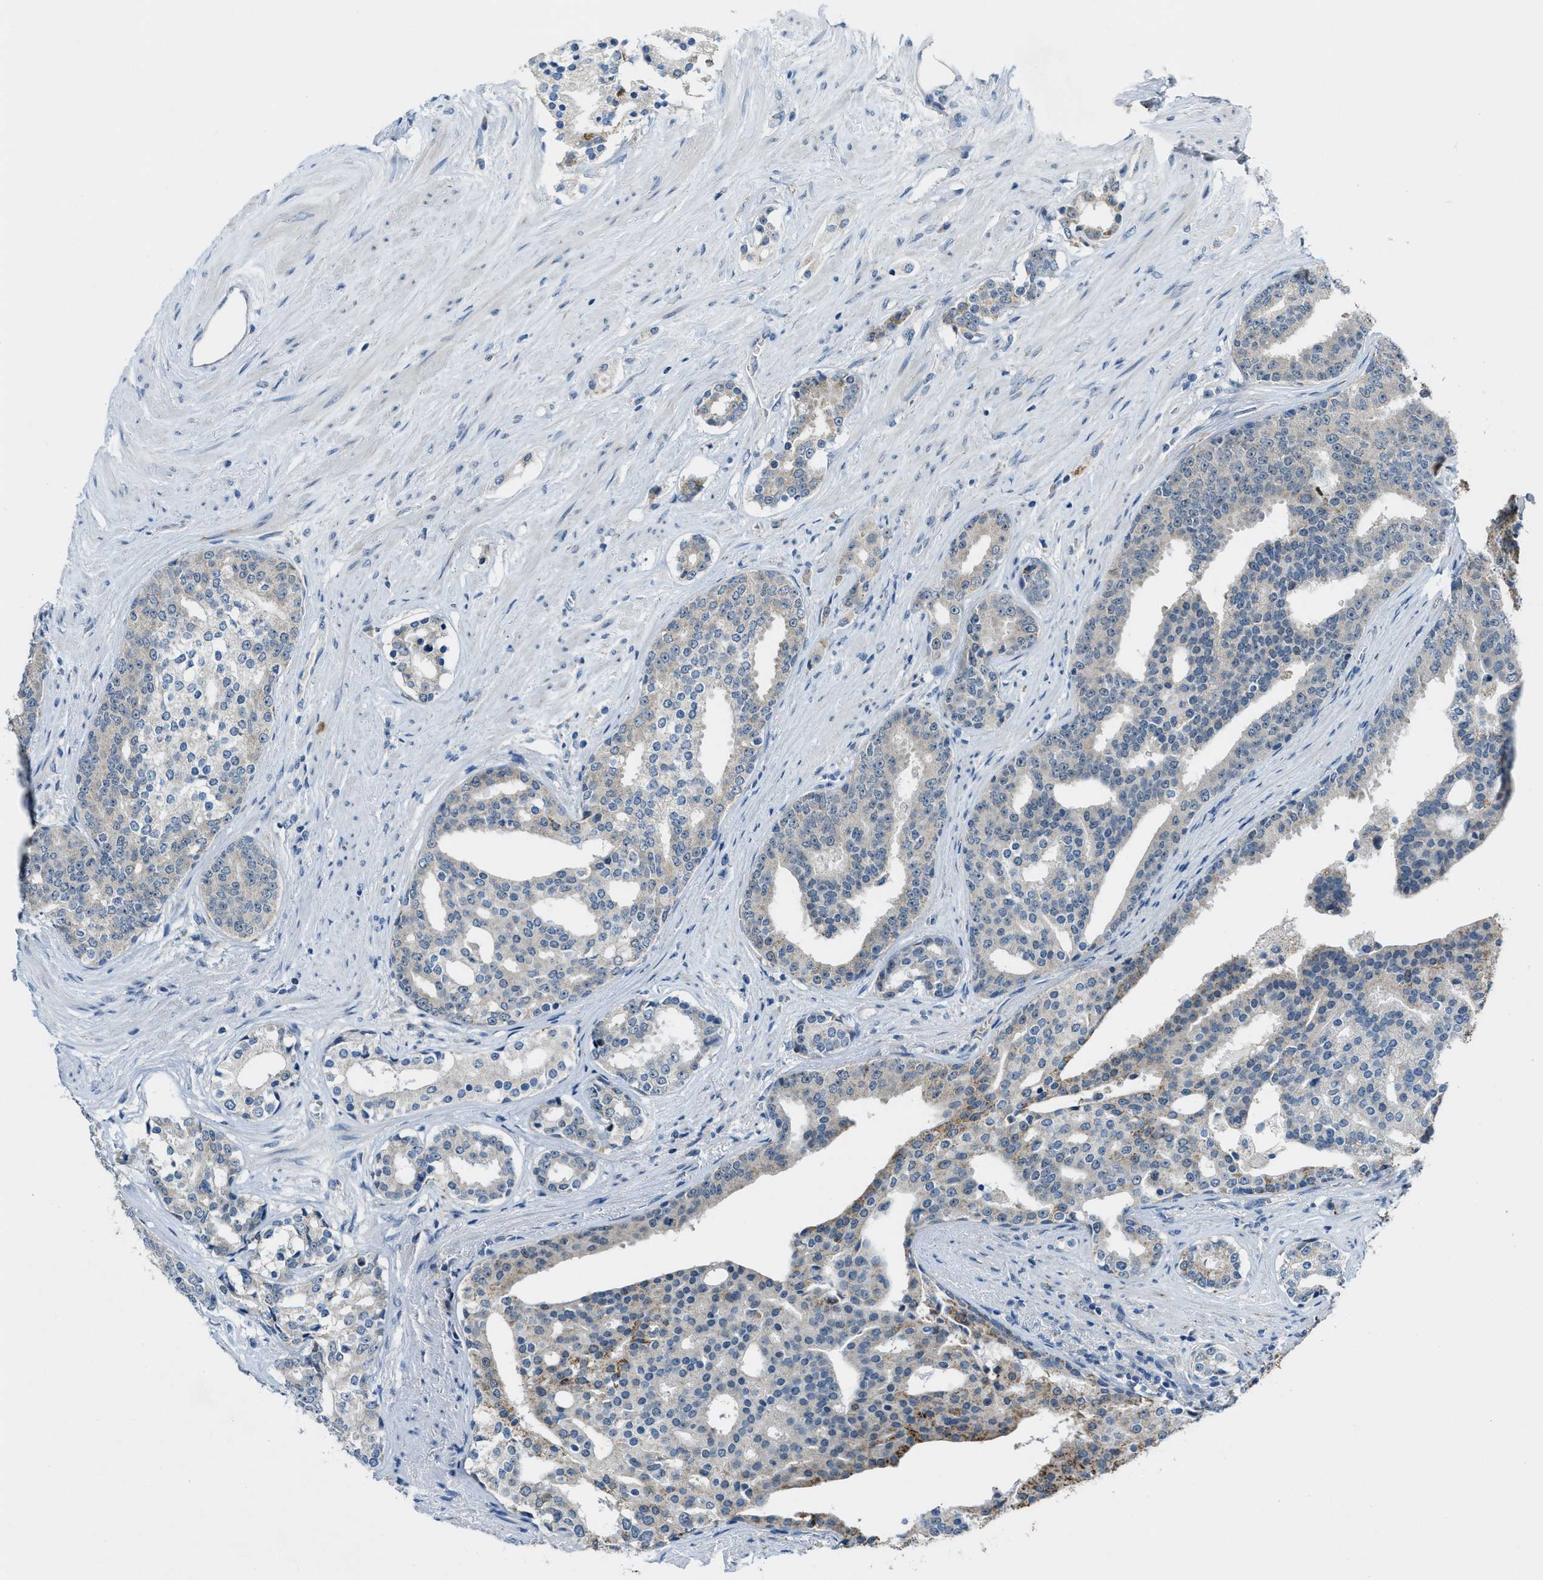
{"staining": {"intensity": "weak", "quantity": "<25%", "location": "cytoplasmic/membranous"}, "tissue": "prostate cancer", "cell_type": "Tumor cells", "image_type": "cancer", "snomed": [{"axis": "morphology", "description": "Adenocarcinoma, High grade"}, {"axis": "topography", "description": "Prostate"}], "caption": "High power microscopy micrograph of an immunohistochemistry (IHC) histopathology image of prostate adenocarcinoma (high-grade), revealing no significant expression in tumor cells.", "gene": "CDON", "patient": {"sex": "male", "age": 71}}